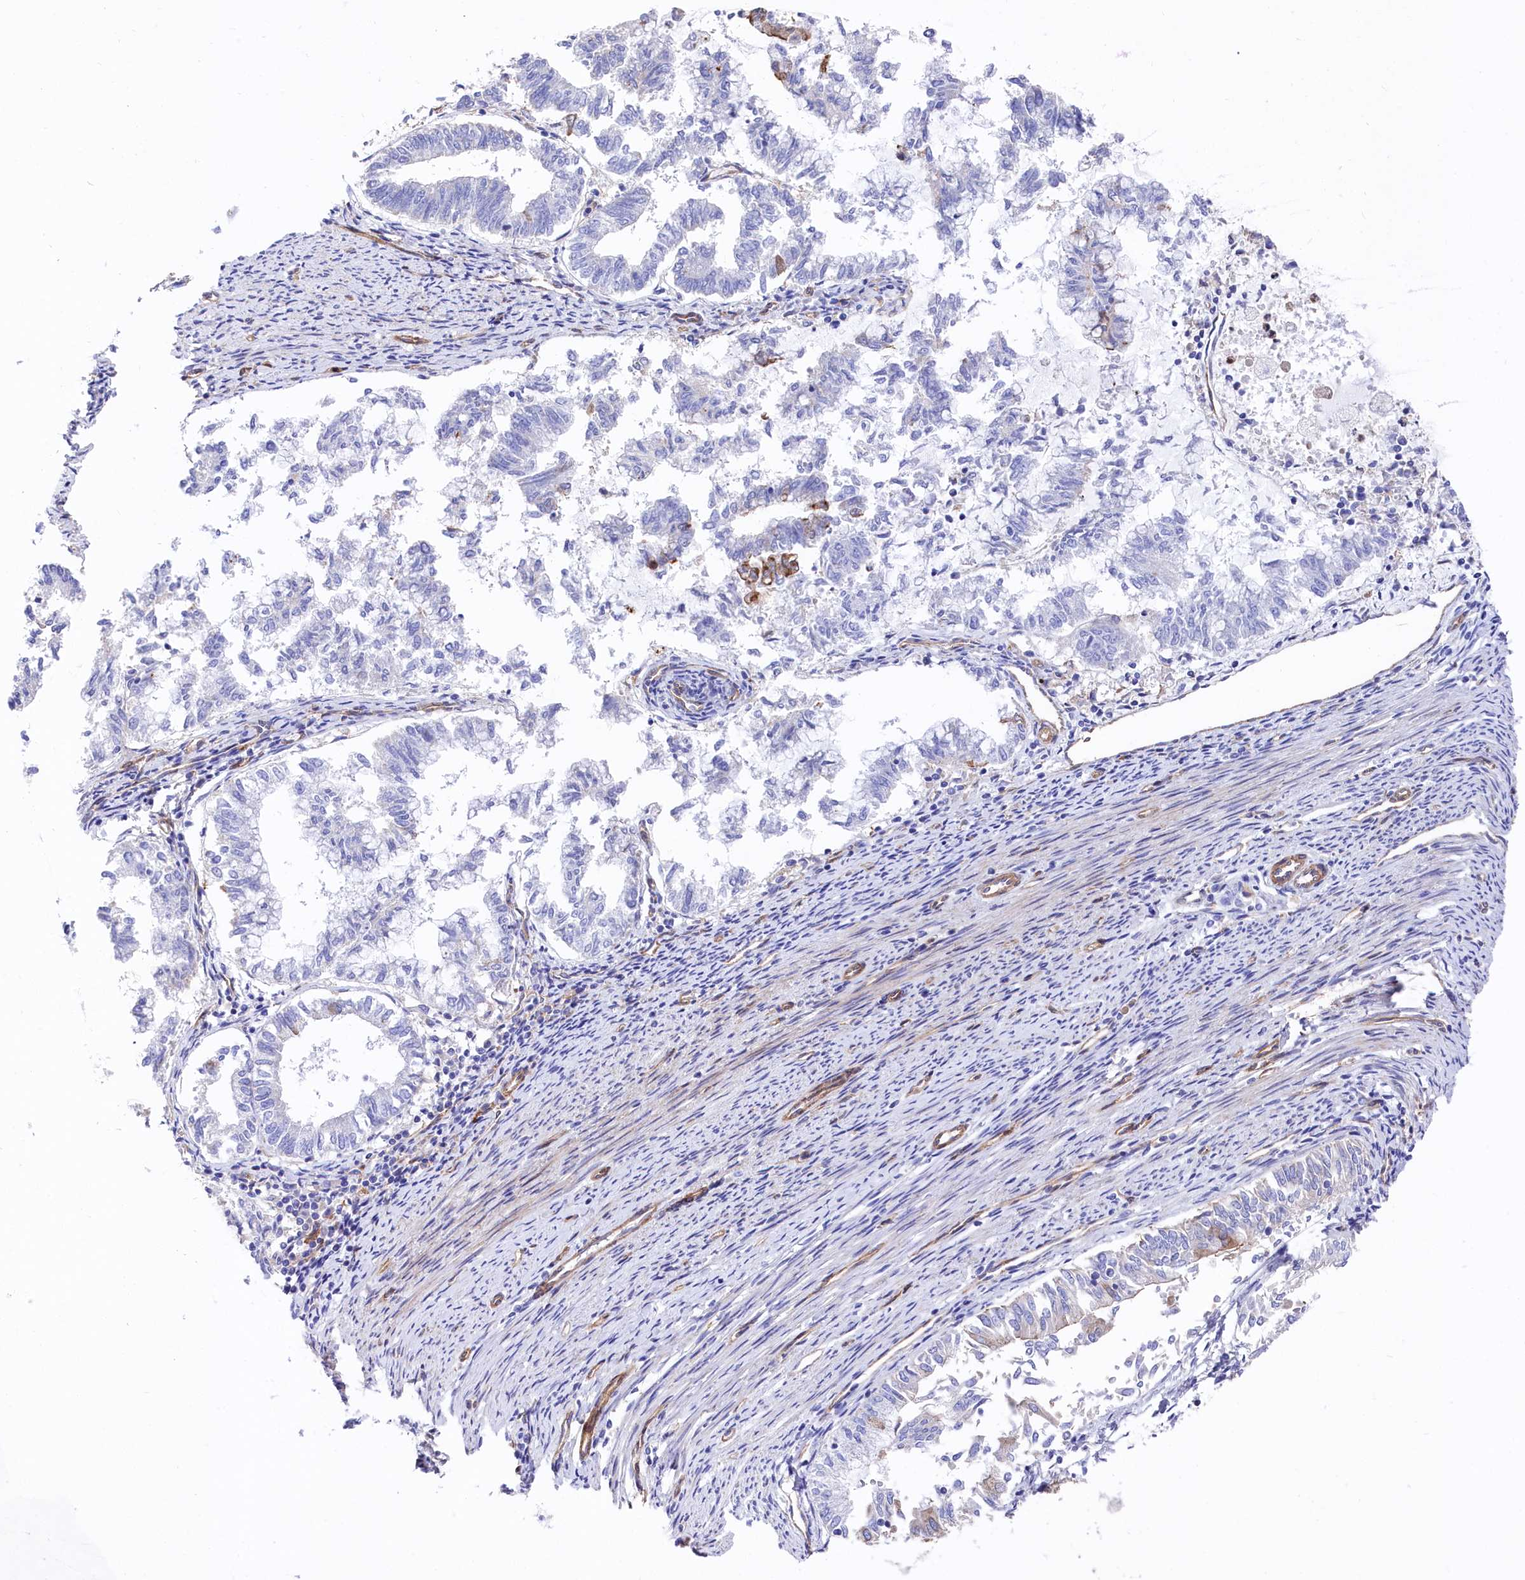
{"staining": {"intensity": "negative", "quantity": "none", "location": "none"}, "tissue": "endometrial cancer", "cell_type": "Tumor cells", "image_type": "cancer", "snomed": [{"axis": "morphology", "description": "Adenocarcinoma, NOS"}, {"axis": "topography", "description": "Endometrium"}], "caption": "IHC of human endometrial adenocarcinoma demonstrates no positivity in tumor cells.", "gene": "TNKS1BP1", "patient": {"sex": "female", "age": 79}}